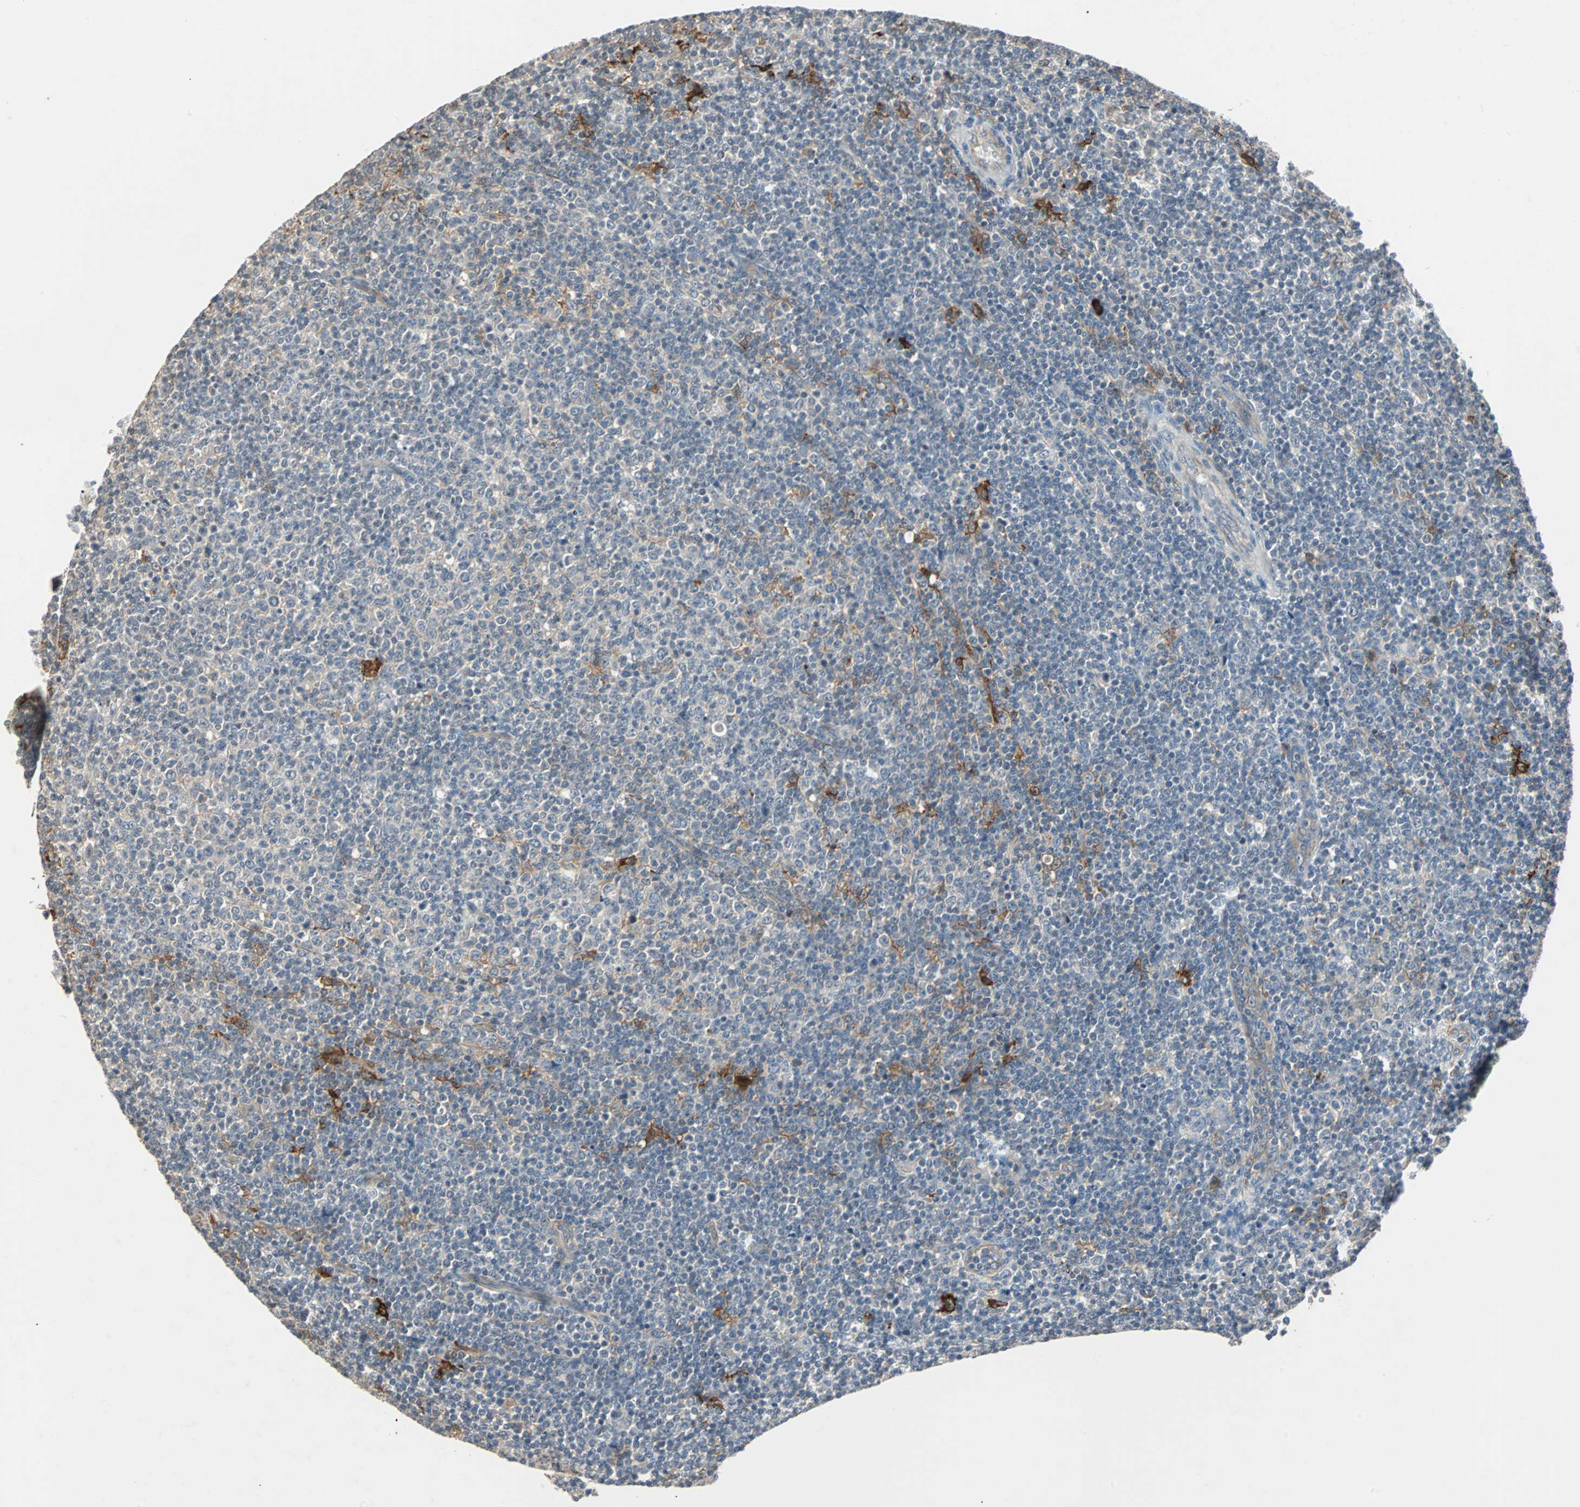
{"staining": {"intensity": "moderate", "quantity": "<25%", "location": "cytoplasmic/membranous"}, "tissue": "lymphoma", "cell_type": "Tumor cells", "image_type": "cancer", "snomed": [{"axis": "morphology", "description": "Malignant lymphoma, non-Hodgkin's type, Low grade"}, {"axis": "topography", "description": "Lymph node"}], "caption": "The immunohistochemical stain shows moderate cytoplasmic/membranous staining in tumor cells of lymphoma tissue.", "gene": "CMC2", "patient": {"sex": "male", "age": 70}}